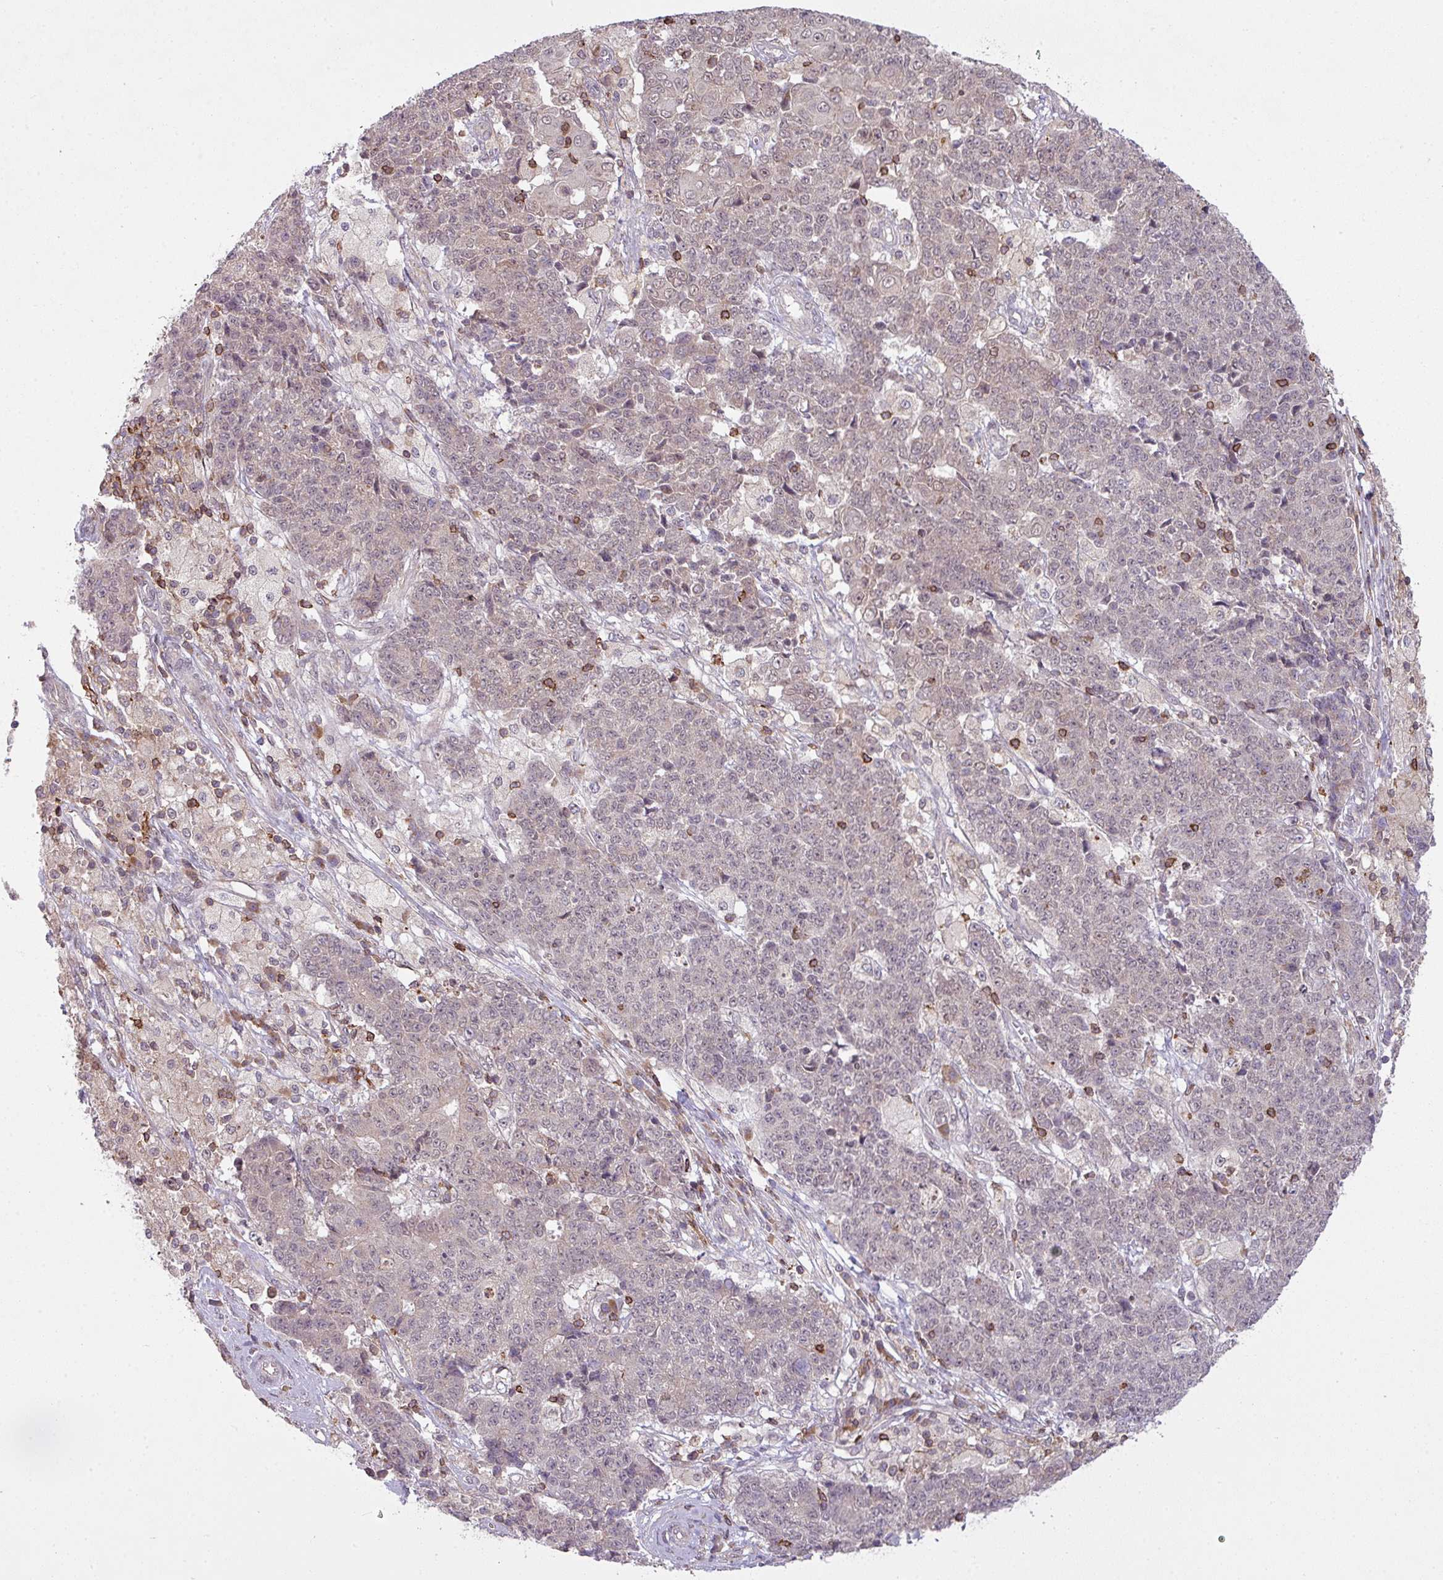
{"staining": {"intensity": "weak", "quantity": "<25%", "location": "nuclear"}, "tissue": "ovarian cancer", "cell_type": "Tumor cells", "image_type": "cancer", "snomed": [{"axis": "morphology", "description": "Carcinoma, endometroid"}, {"axis": "topography", "description": "Ovary"}], "caption": "This is an immunohistochemistry (IHC) histopathology image of ovarian cancer (endometroid carcinoma). There is no positivity in tumor cells.", "gene": "ZC2HC1C", "patient": {"sex": "female", "age": 42}}